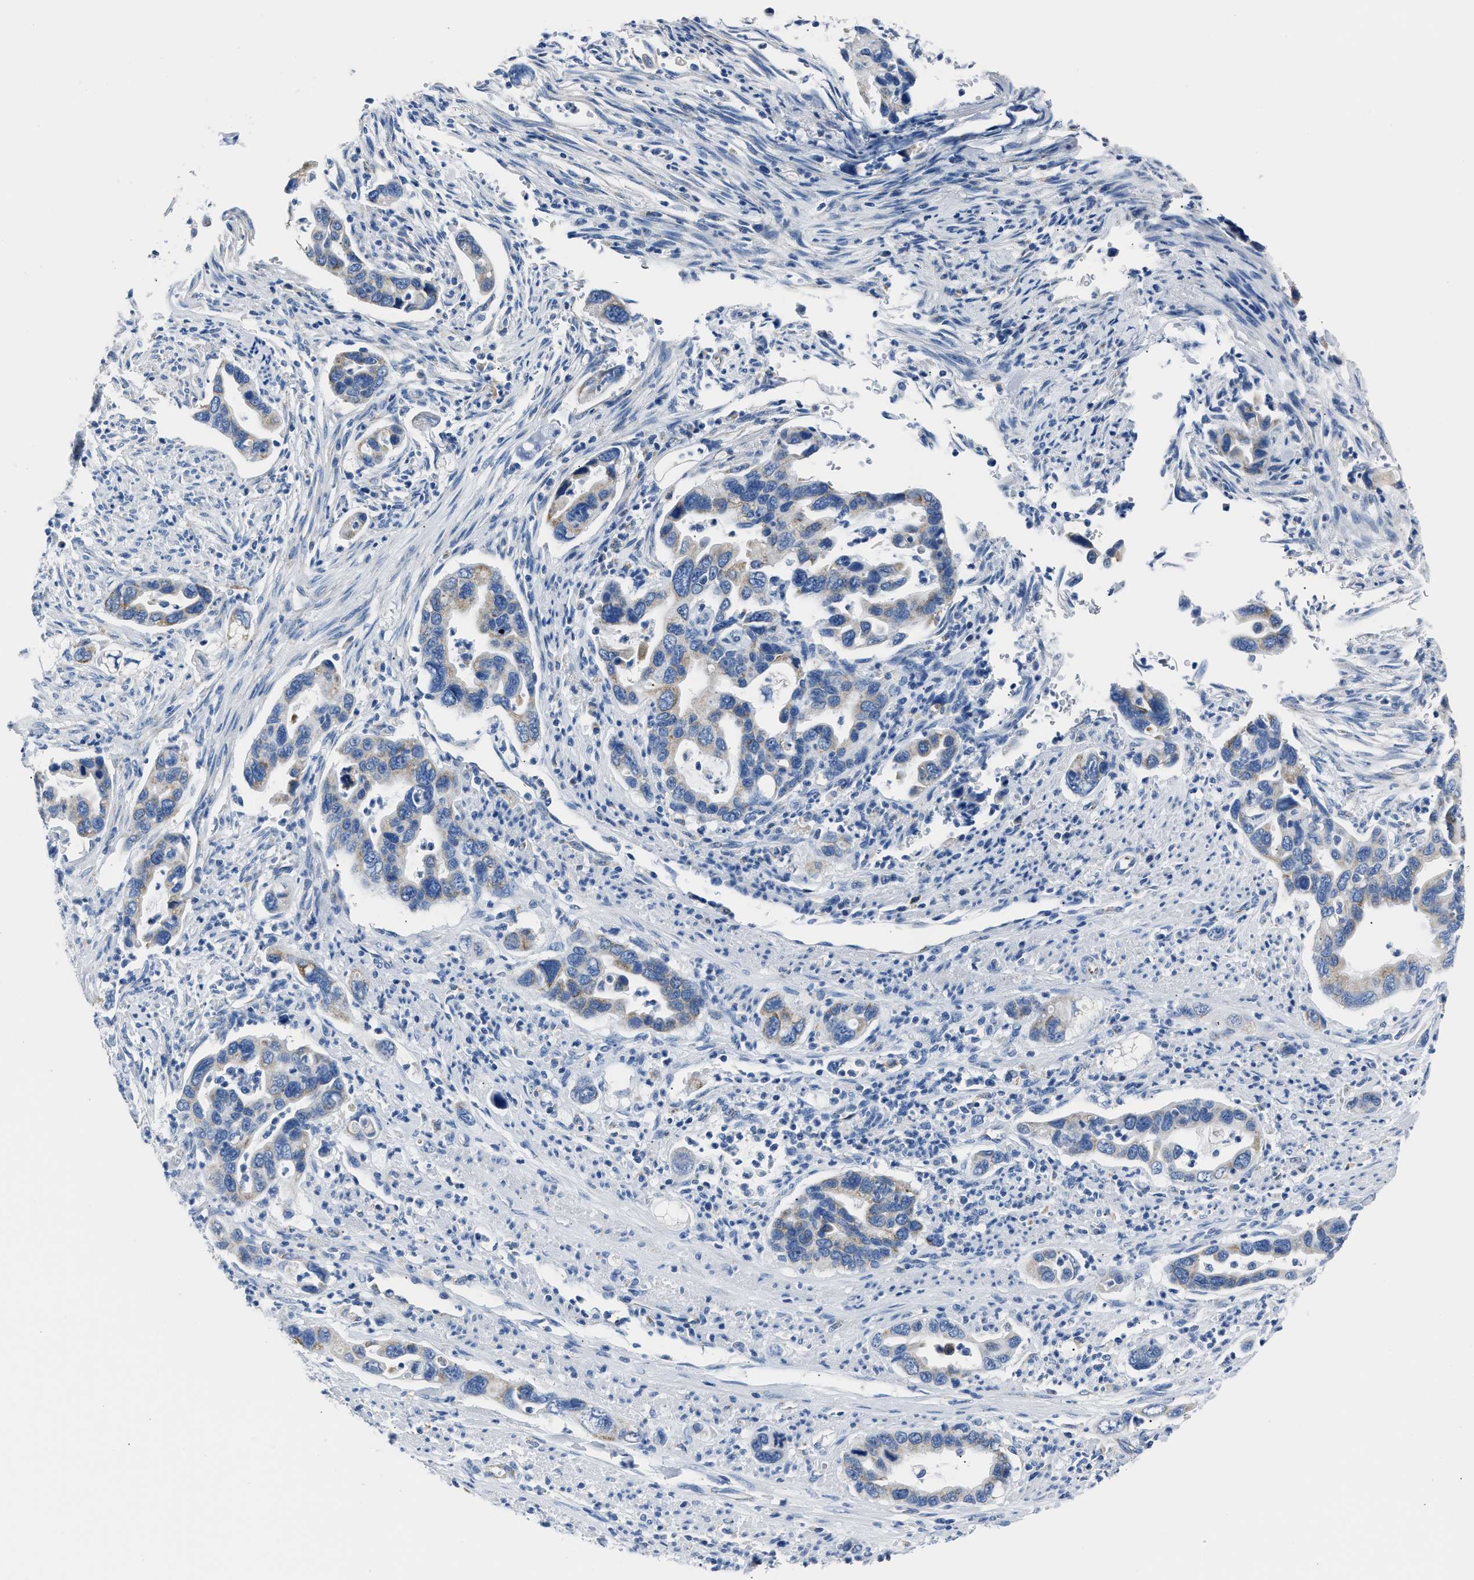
{"staining": {"intensity": "weak", "quantity": "<25%", "location": "cytoplasmic/membranous"}, "tissue": "pancreatic cancer", "cell_type": "Tumor cells", "image_type": "cancer", "snomed": [{"axis": "morphology", "description": "Adenocarcinoma, NOS"}, {"axis": "topography", "description": "Pancreas"}], "caption": "Pancreatic adenocarcinoma stained for a protein using IHC exhibits no expression tumor cells.", "gene": "AMACR", "patient": {"sex": "female", "age": 70}}